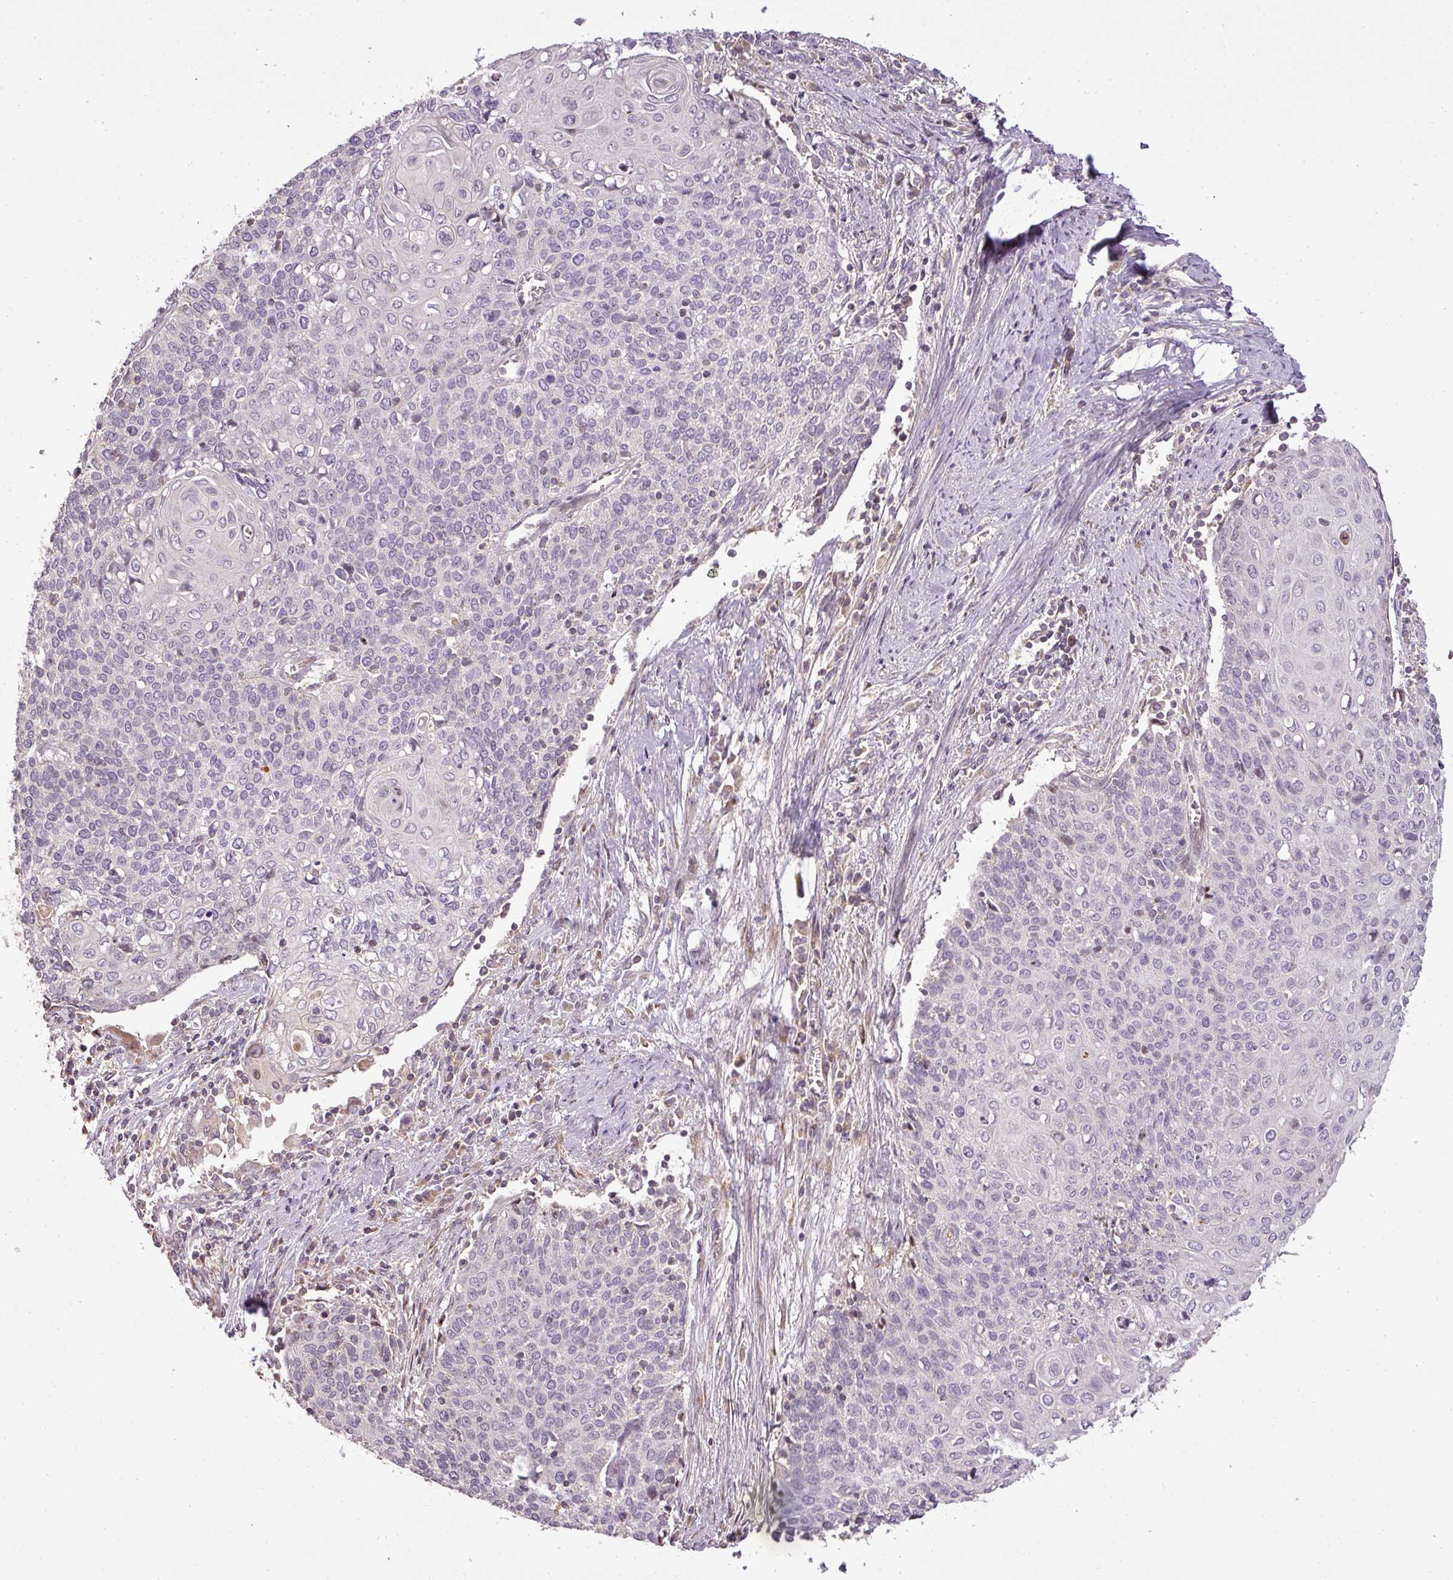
{"staining": {"intensity": "weak", "quantity": "<25%", "location": "cytoplasmic/membranous"}, "tissue": "cervical cancer", "cell_type": "Tumor cells", "image_type": "cancer", "snomed": [{"axis": "morphology", "description": "Squamous cell carcinoma, NOS"}, {"axis": "topography", "description": "Cervix"}], "caption": "This is an immunohistochemistry micrograph of cervical squamous cell carcinoma. There is no expression in tumor cells.", "gene": "FAIM", "patient": {"sex": "female", "age": 39}}